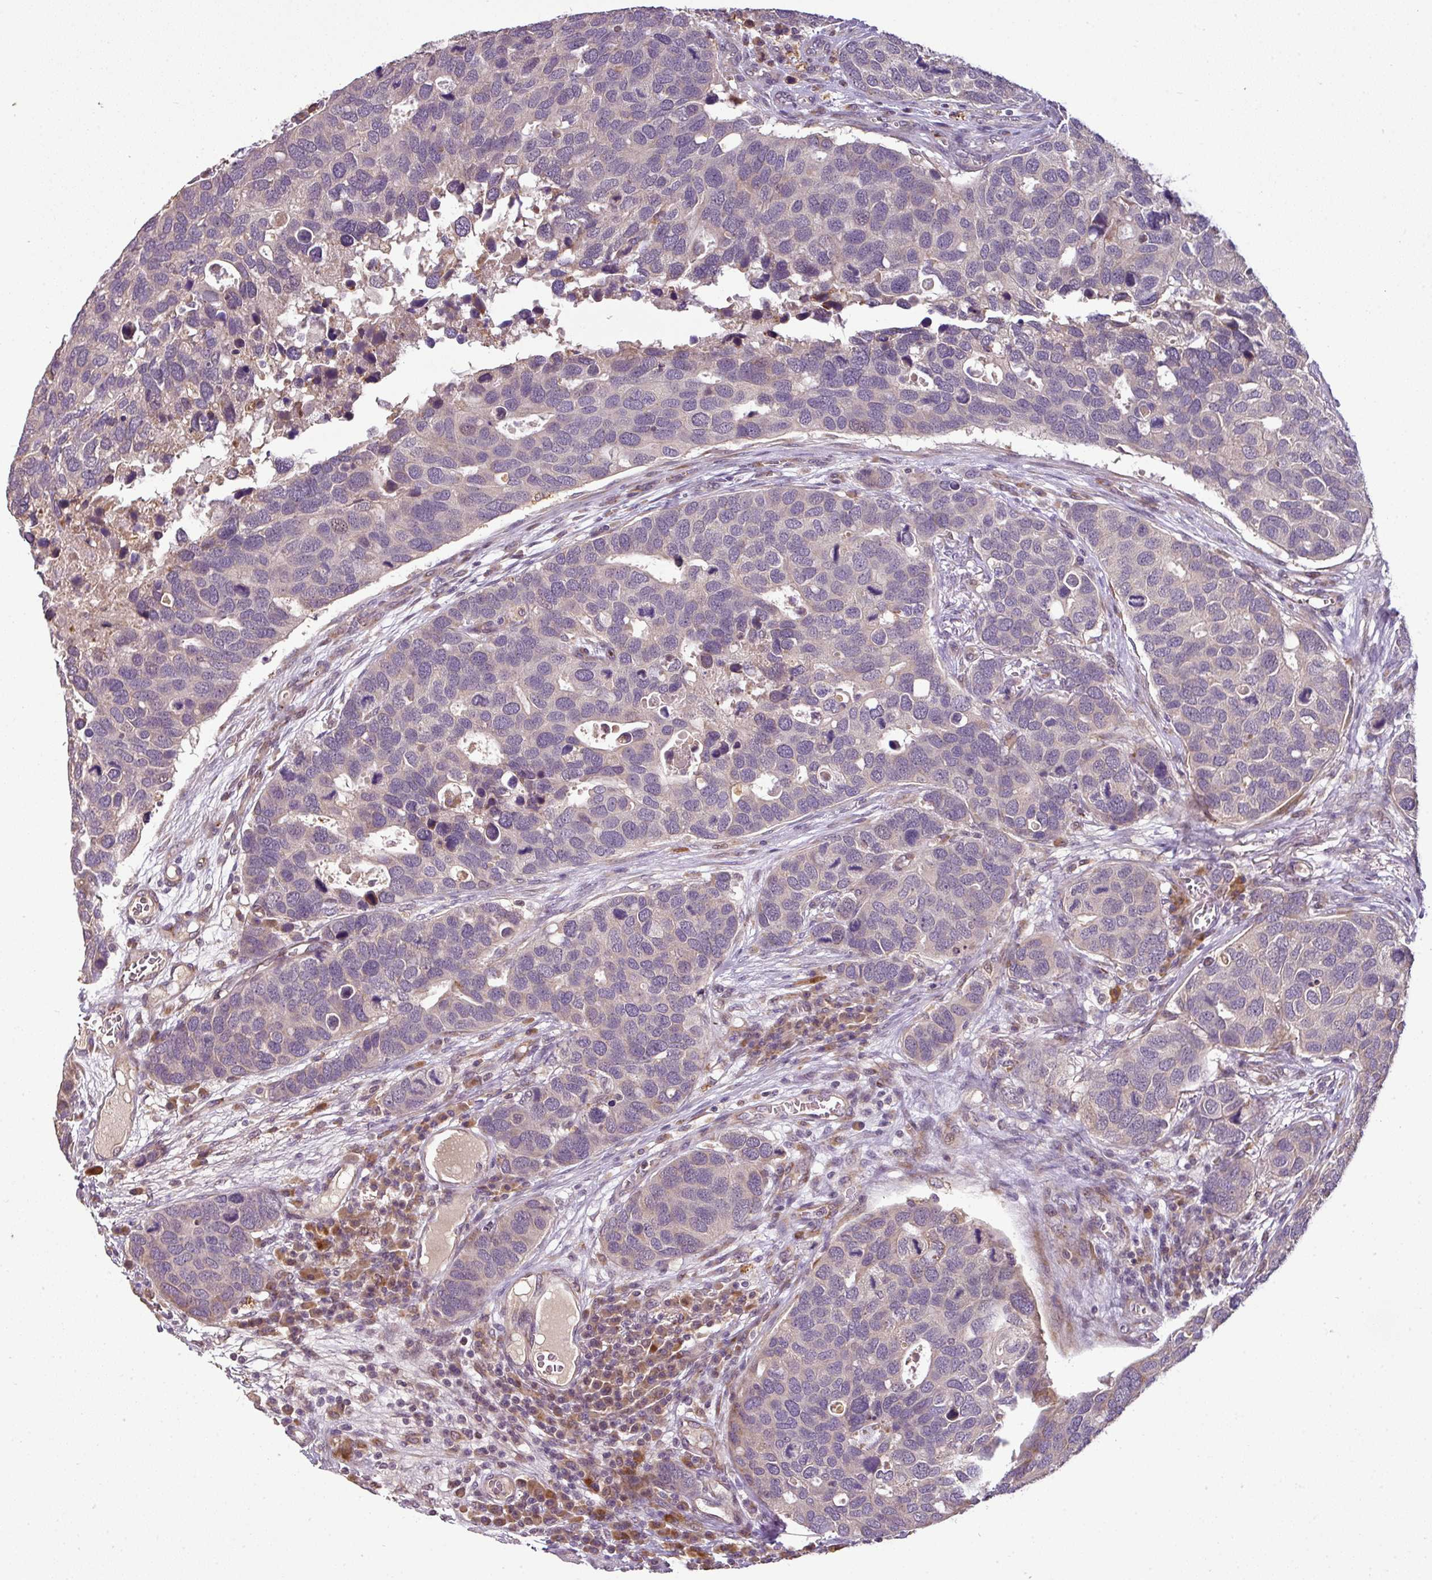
{"staining": {"intensity": "negative", "quantity": "none", "location": "none"}, "tissue": "breast cancer", "cell_type": "Tumor cells", "image_type": "cancer", "snomed": [{"axis": "morphology", "description": "Duct carcinoma"}, {"axis": "topography", "description": "Breast"}], "caption": "High power microscopy photomicrograph of an immunohistochemistry (IHC) micrograph of breast intraductal carcinoma, revealing no significant expression in tumor cells.", "gene": "SPCS3", "patient": {"sex": "female", "age": 83}}